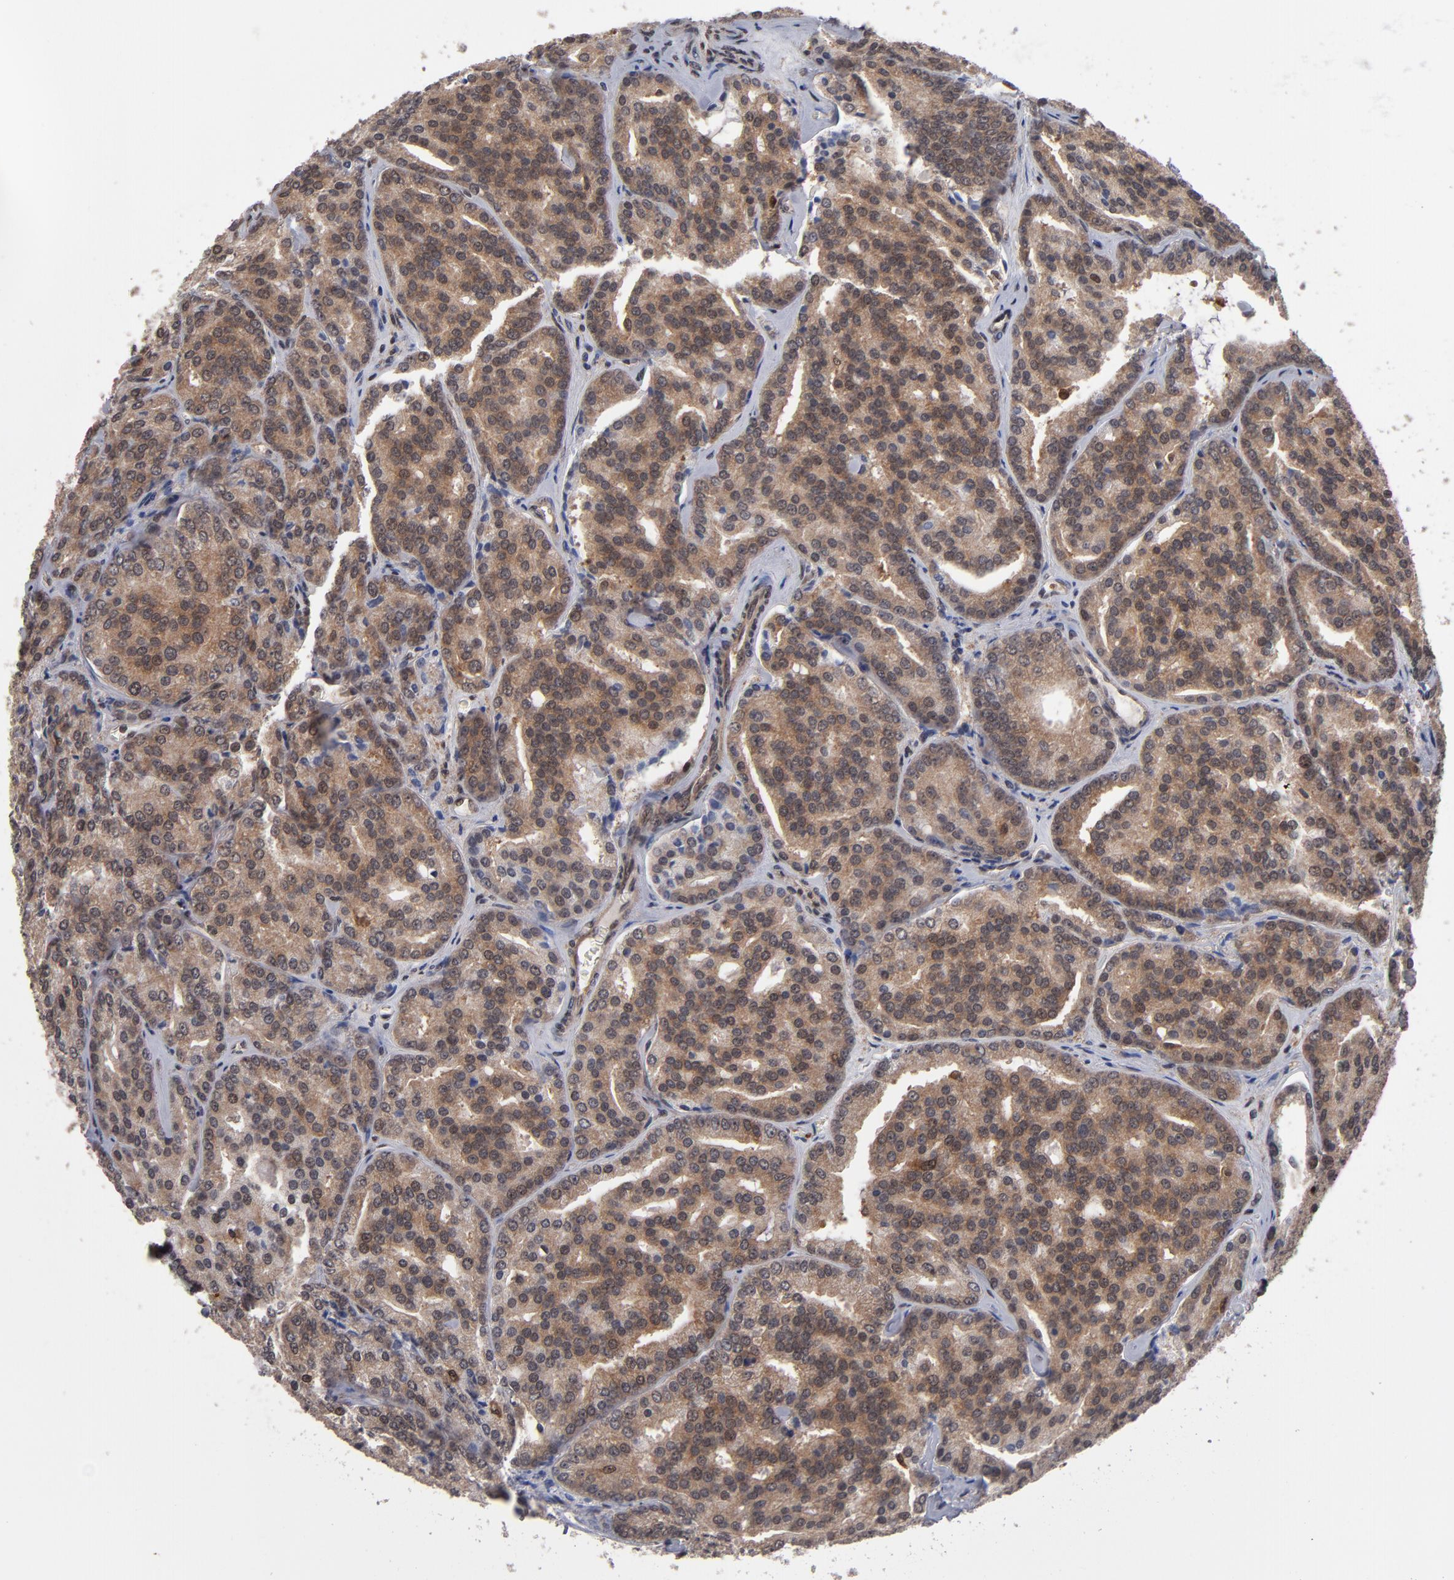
{"staining": {"intensity": "weak", "quantity": ">75%", "location": "cytoplasmic/membranous,nuclear"}, "tissue": "prostate cancer", "cell_type": "Tumor cells", "image_type": "cancer", "snomed": [{"axis": "morphology", "description": "Adenocarcinoma, High grade"}, {"axis": "topography", "description": "Prostate"}], "caption": "Tumor cells exhibit low levels of weak cytoplasmic/membranous and nuclear positivity in about >75% of cells in adenocarcinoma (high-grade) (prostate).", "gene": "HUWE1", "patient": {"sex": "male", "age": 64}}